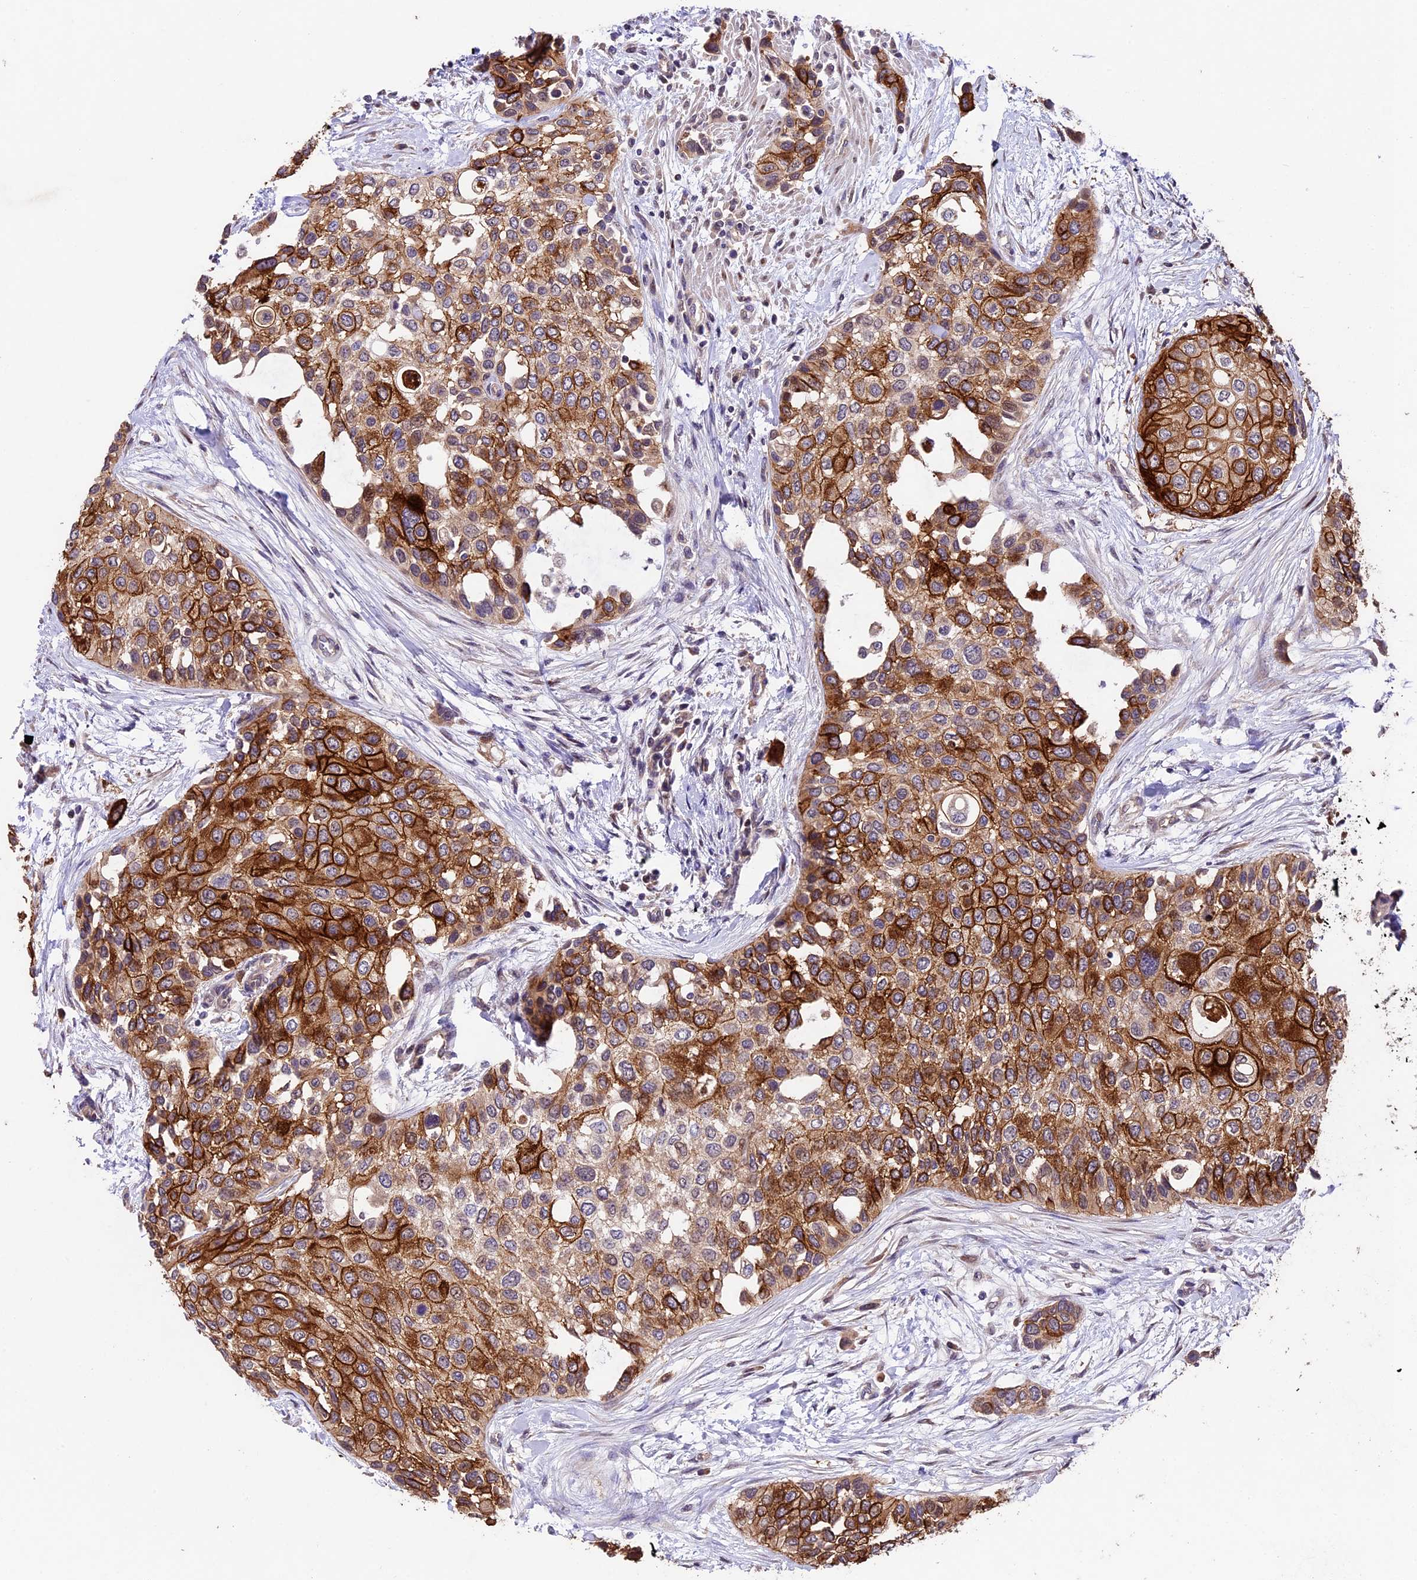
{"staining": {"intensity": "strong", "quantity": ">75%", "location": "cytoplasmic/membranous"}, "tissue": "urothelial cancer", "cell_type": "Tumor cells", "image_type": "cancer", "snomed": [{"axis": "morphology", "description": "Normal tissue, NOS"}, {"axis": "morphology", "description": "Urothelial carcinoma, High grade"}, {"axis": "topography", "description": "Vascular tissue"}, {"axis": "topography", "description": "Urinary bladder"}], "caption": "DAB immunohistochemical staining of high-grade urothelial carcinoma displays strong cytoplasmic/membranous protein expression in about >75% of tumor cells. (DAB (3,3'-diaminobenzidine) = brown stain, brightfield microscopy at high magnification).", "gene": "SBNO2", "patient": {"sex": "female", "age": 56}}